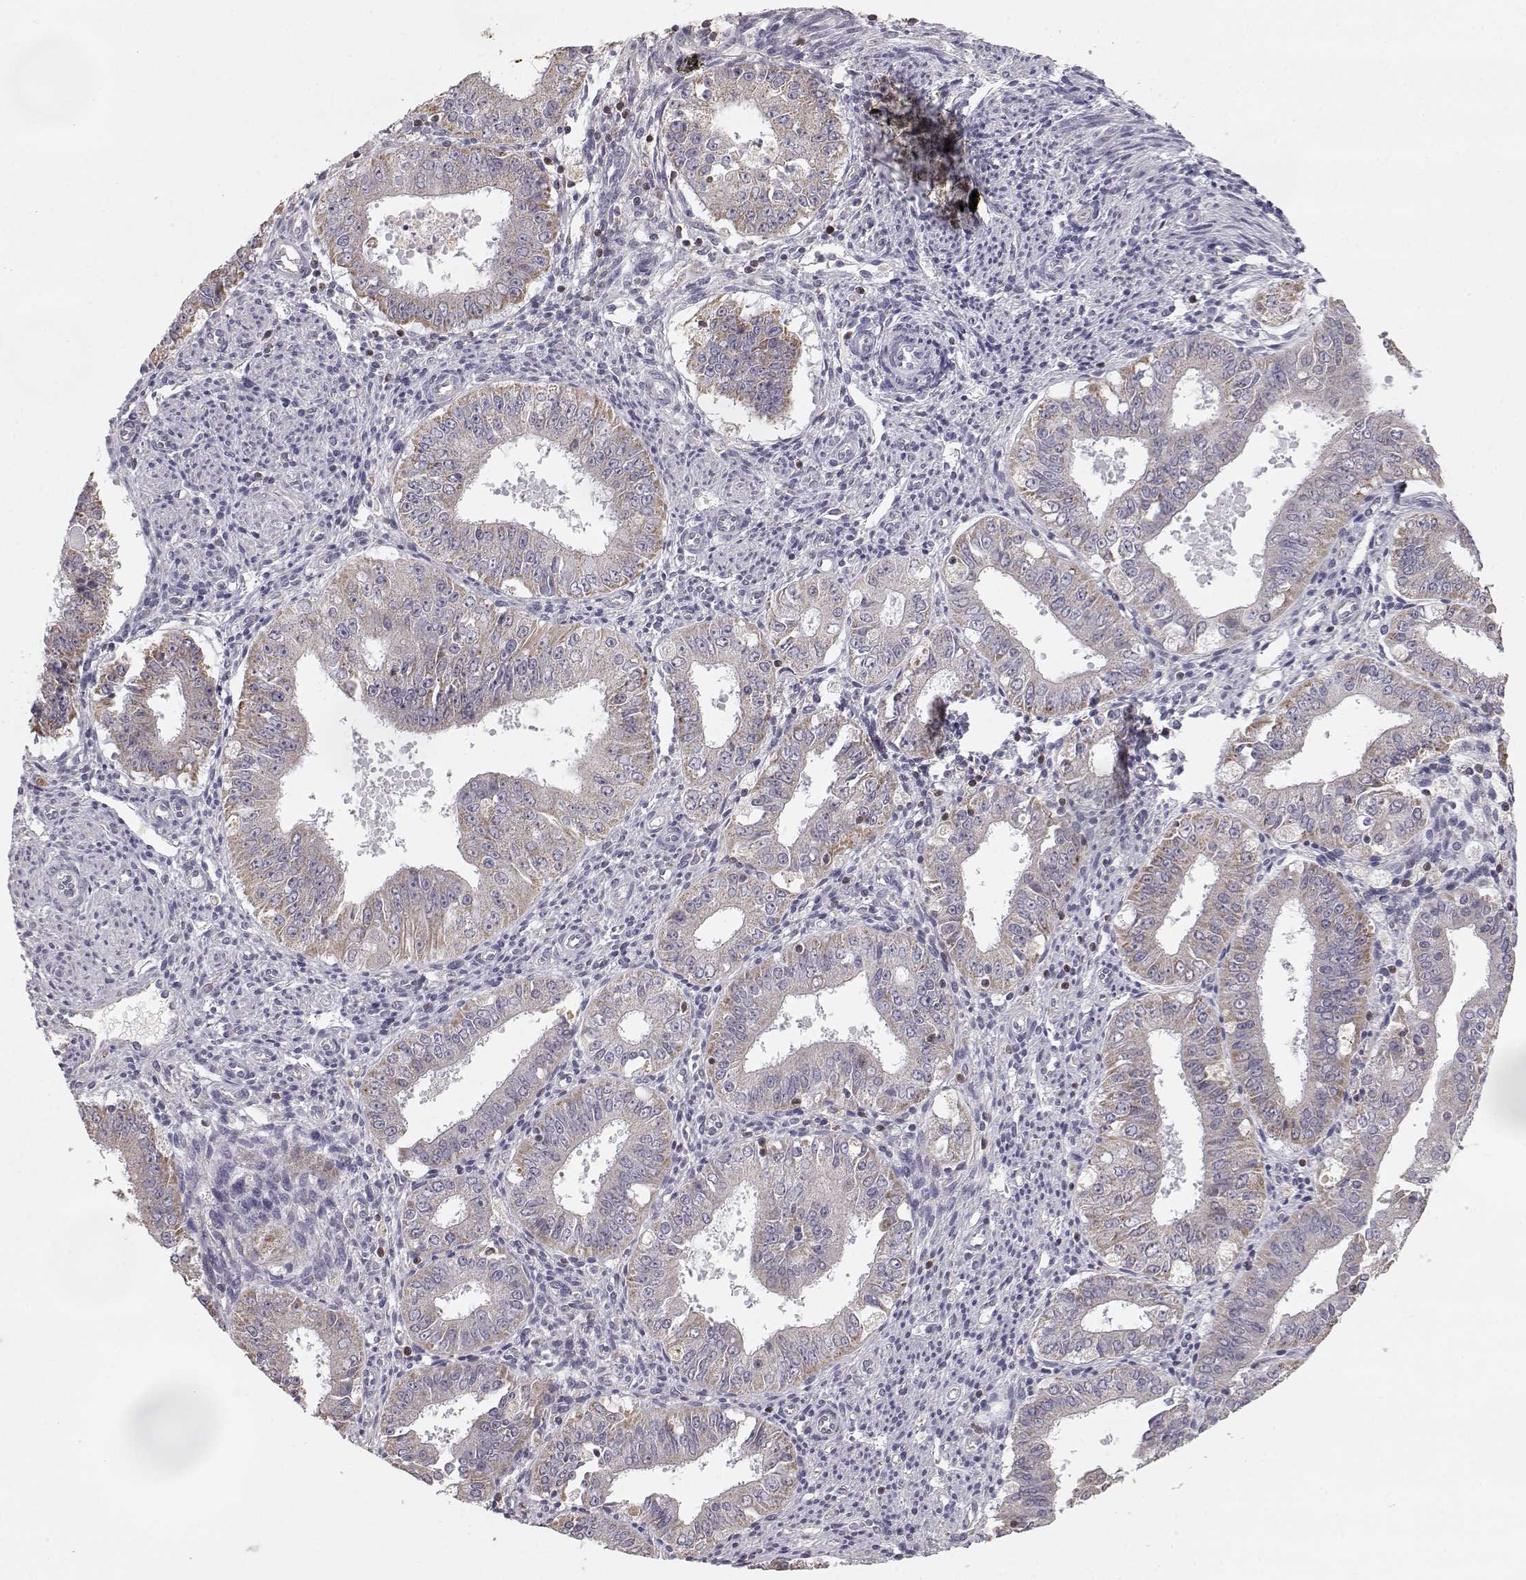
{"staining": {"intensity": "moderate", "quantity": ">75%", "location": "cytoplasmic/membranous"}, "tissue": "ovarian cancer", "cell_type": "Tumor cells", "image_type": "cancer", "snomed": [{"axis": "morphology", "description": "Carcinoma, endometroid"}, {"axis": "topography", "description": "Ovary"}], "caption": "Immunohistochemical staining of ovarian cancer exhibits medium levels of moderate cytoplasmic/membranous expression in approximately >75% of tumor cells.", "gene": "GRAP2", "patient": {"sex": "female", "age": 42}}